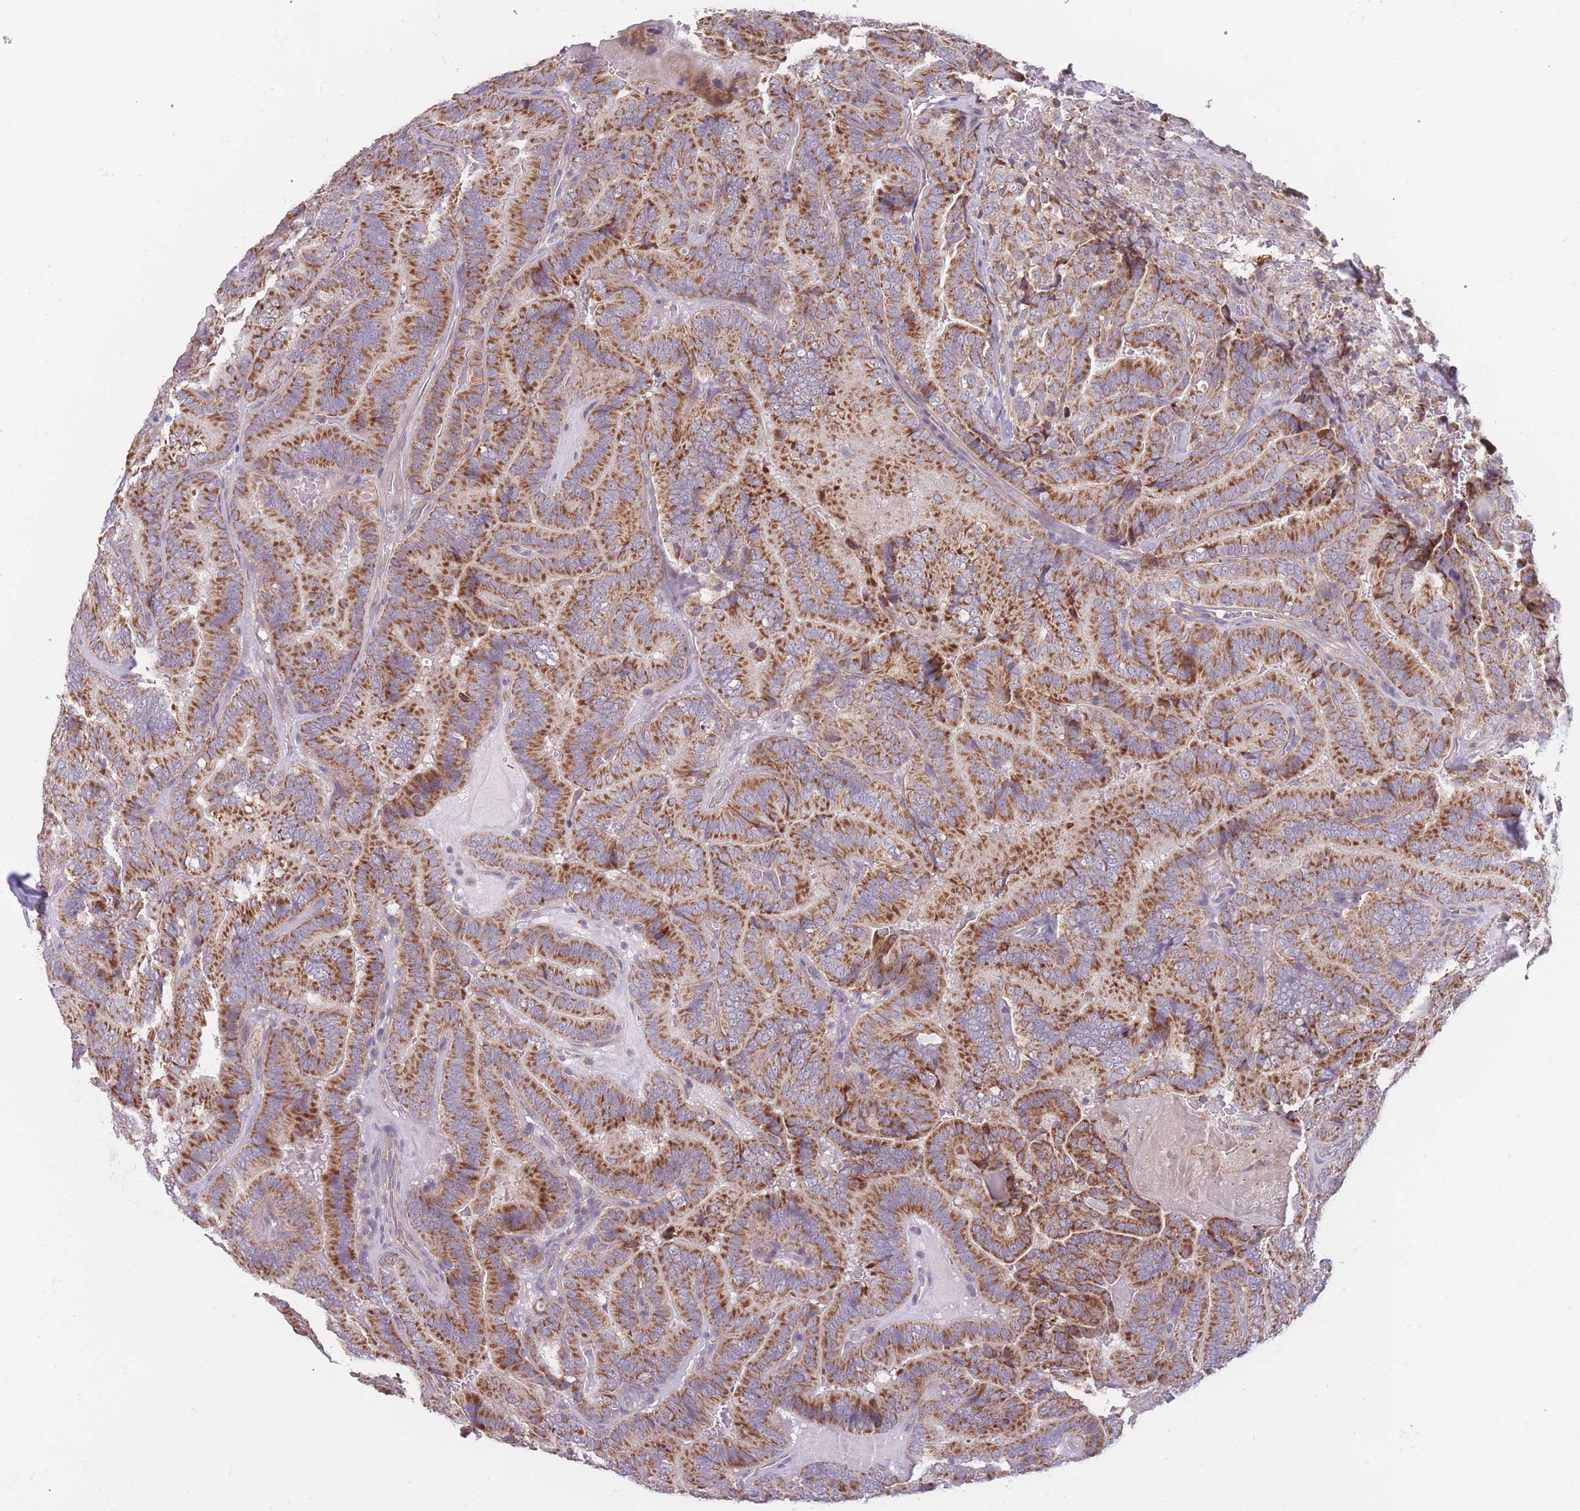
{"staining": {"intensity": "strong", "quantity": ">75%", "location": "cytoplasmic/membranous"}, "tissue": "thyroid cancer", "cell_type": "Tumor cells", "image_type": "cancer", "snomed": [{"axis": "morphology", "description": "Papillary adenocarcinoma, NOS"}, {"axis": "topography", "description": "Thyroid gland"}], "caption": "Human papillary adenocarcinoma (thyroid) stained with a brown dye shows strong cytoplasmic/membranous positive expression in approximately >75% of tumor cells.", "gene": "MRPS18C", "patient": {"sex": "male", "age": 61}}